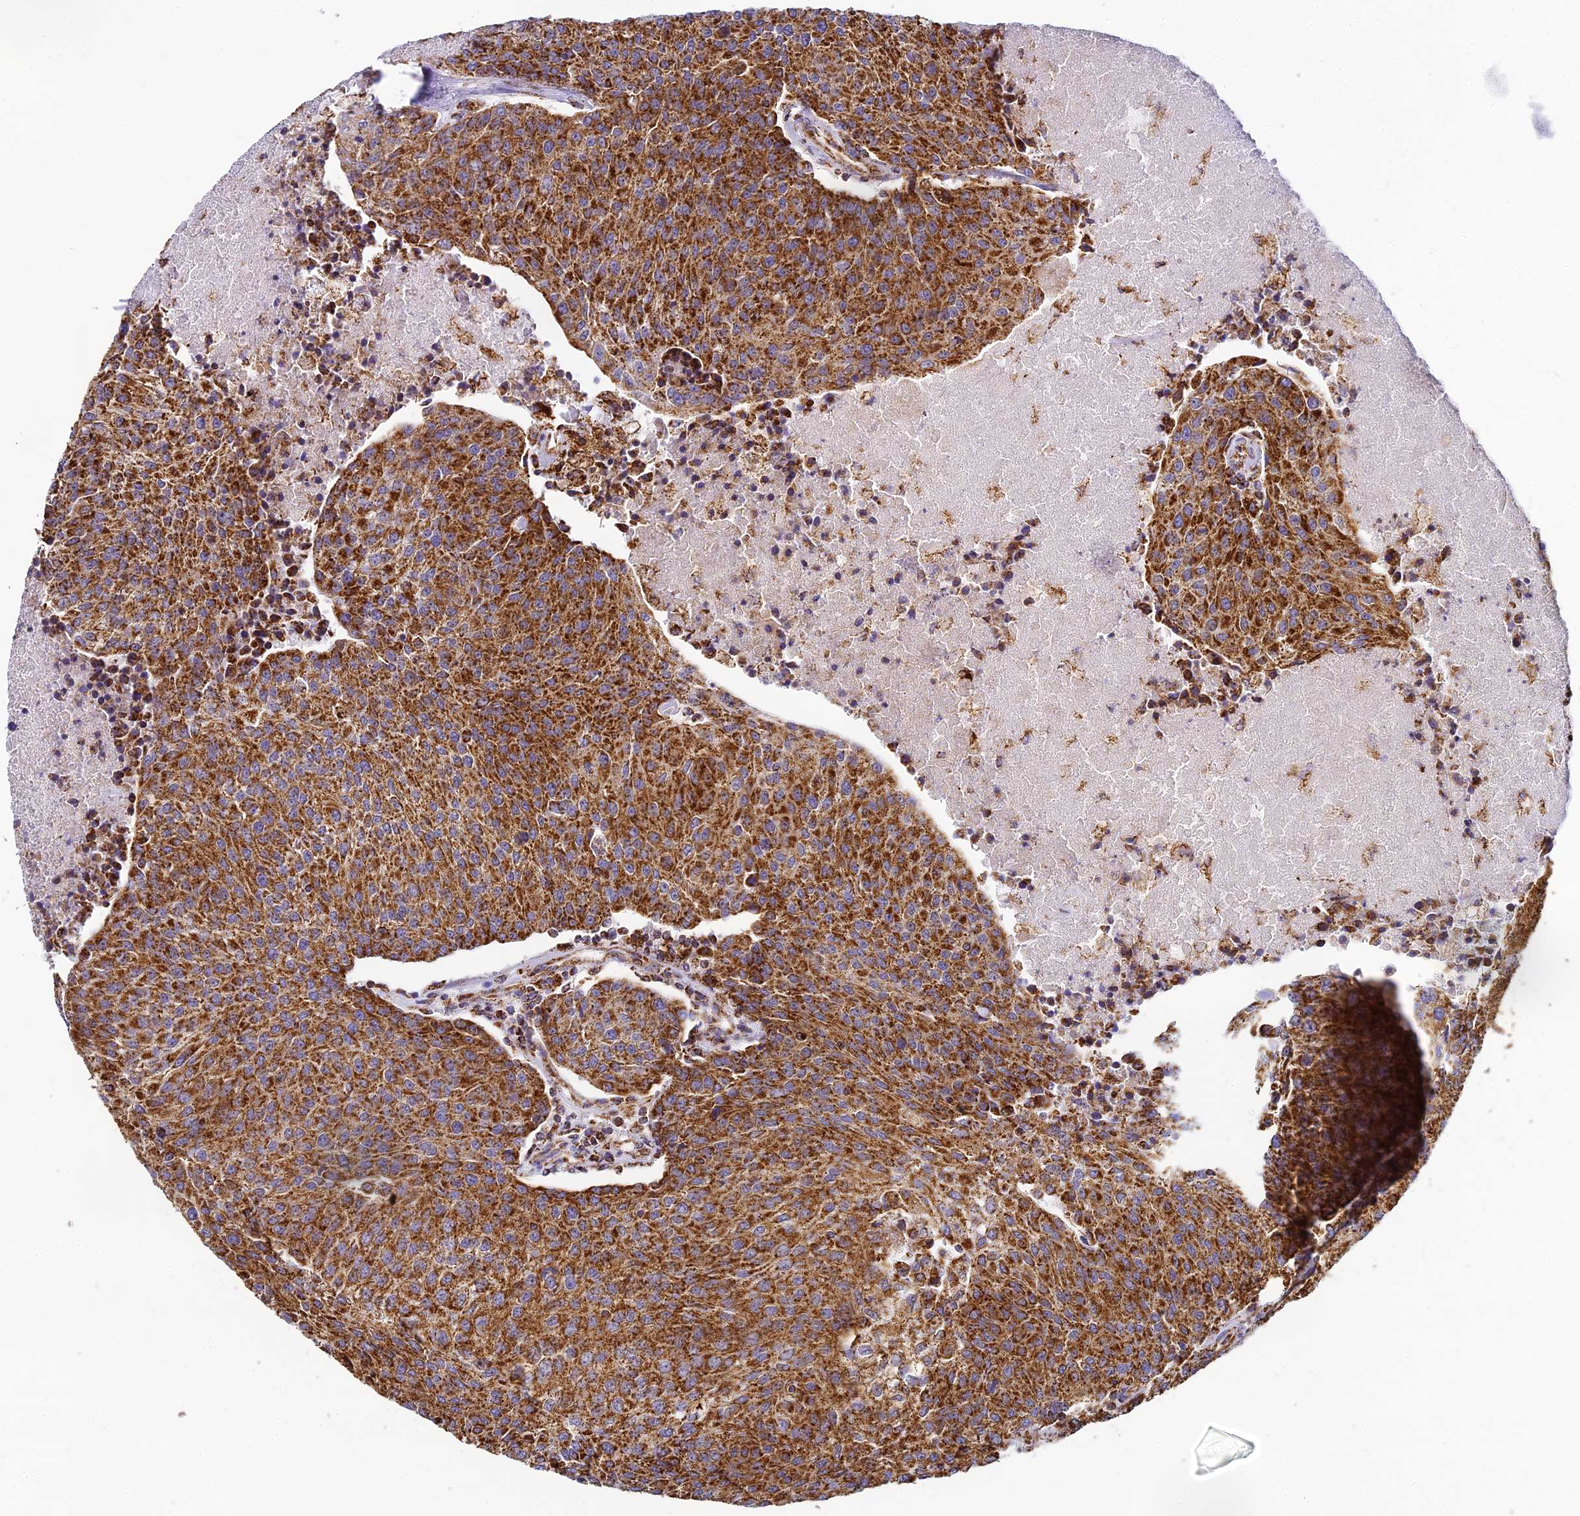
{"staining": {"intensity": "strong", "quantity": ">75%", "location": "cytoplasmic/membranous"}, "tissue": "urothelial cancer", "cell_type": "Tumor cells", "image_type": "cancer", "snomed": [{"axis": "morphology", "description": "Urothelial carcinoma, High grade"}, {"axis": "topography", "description": "Urinary bladder"}], "caption": "Urothelial cancer was stained to show a protein in brown. There is high levels of strong cytoplasmic/membranous expression in approximately >75% of tumor cells.", "gene": "STK17A", "patient": {"sex": "female", "age": 85}}